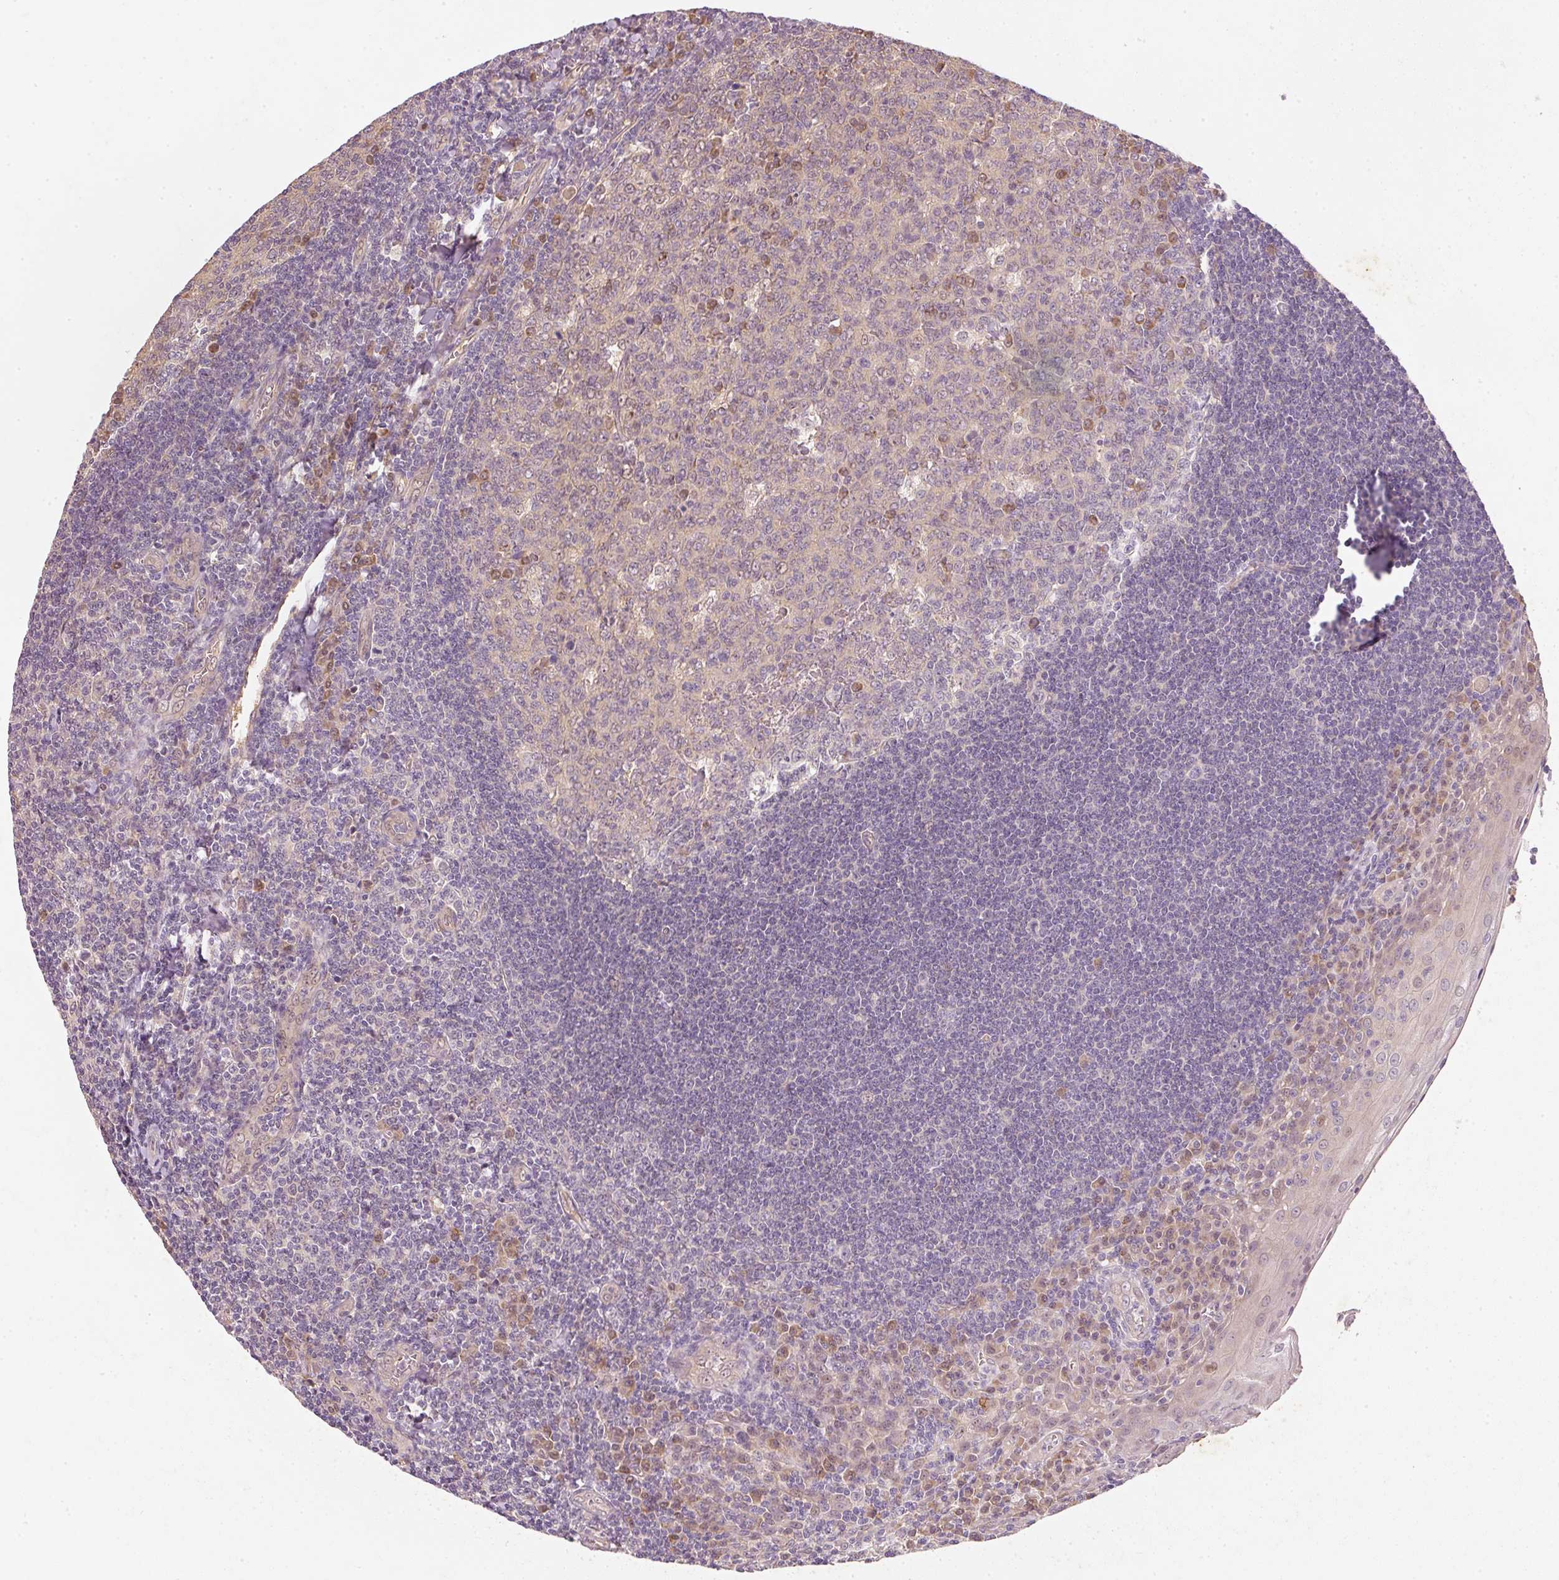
{"staining": {"intensity": "moderate", "quantity": "<25%", "location": "cytoplasmic/membranous,nuclear"}, "tissue": "tonsil", "cell_type": "Germinal center cells", "image_type": "normal", "snomed": [{"axis": "morphology", "description": "Normal tissue, NOS"}, {"axis": "topography", "description": "Tonsil"}], "caption": "A brown stain labels moderate cytoplasmic/membranous,nuclear expression of a protein in germinal center cells of benign human tonsil.", "gene": "RGL2", "patient": {"sex": "male", "age": 27}}